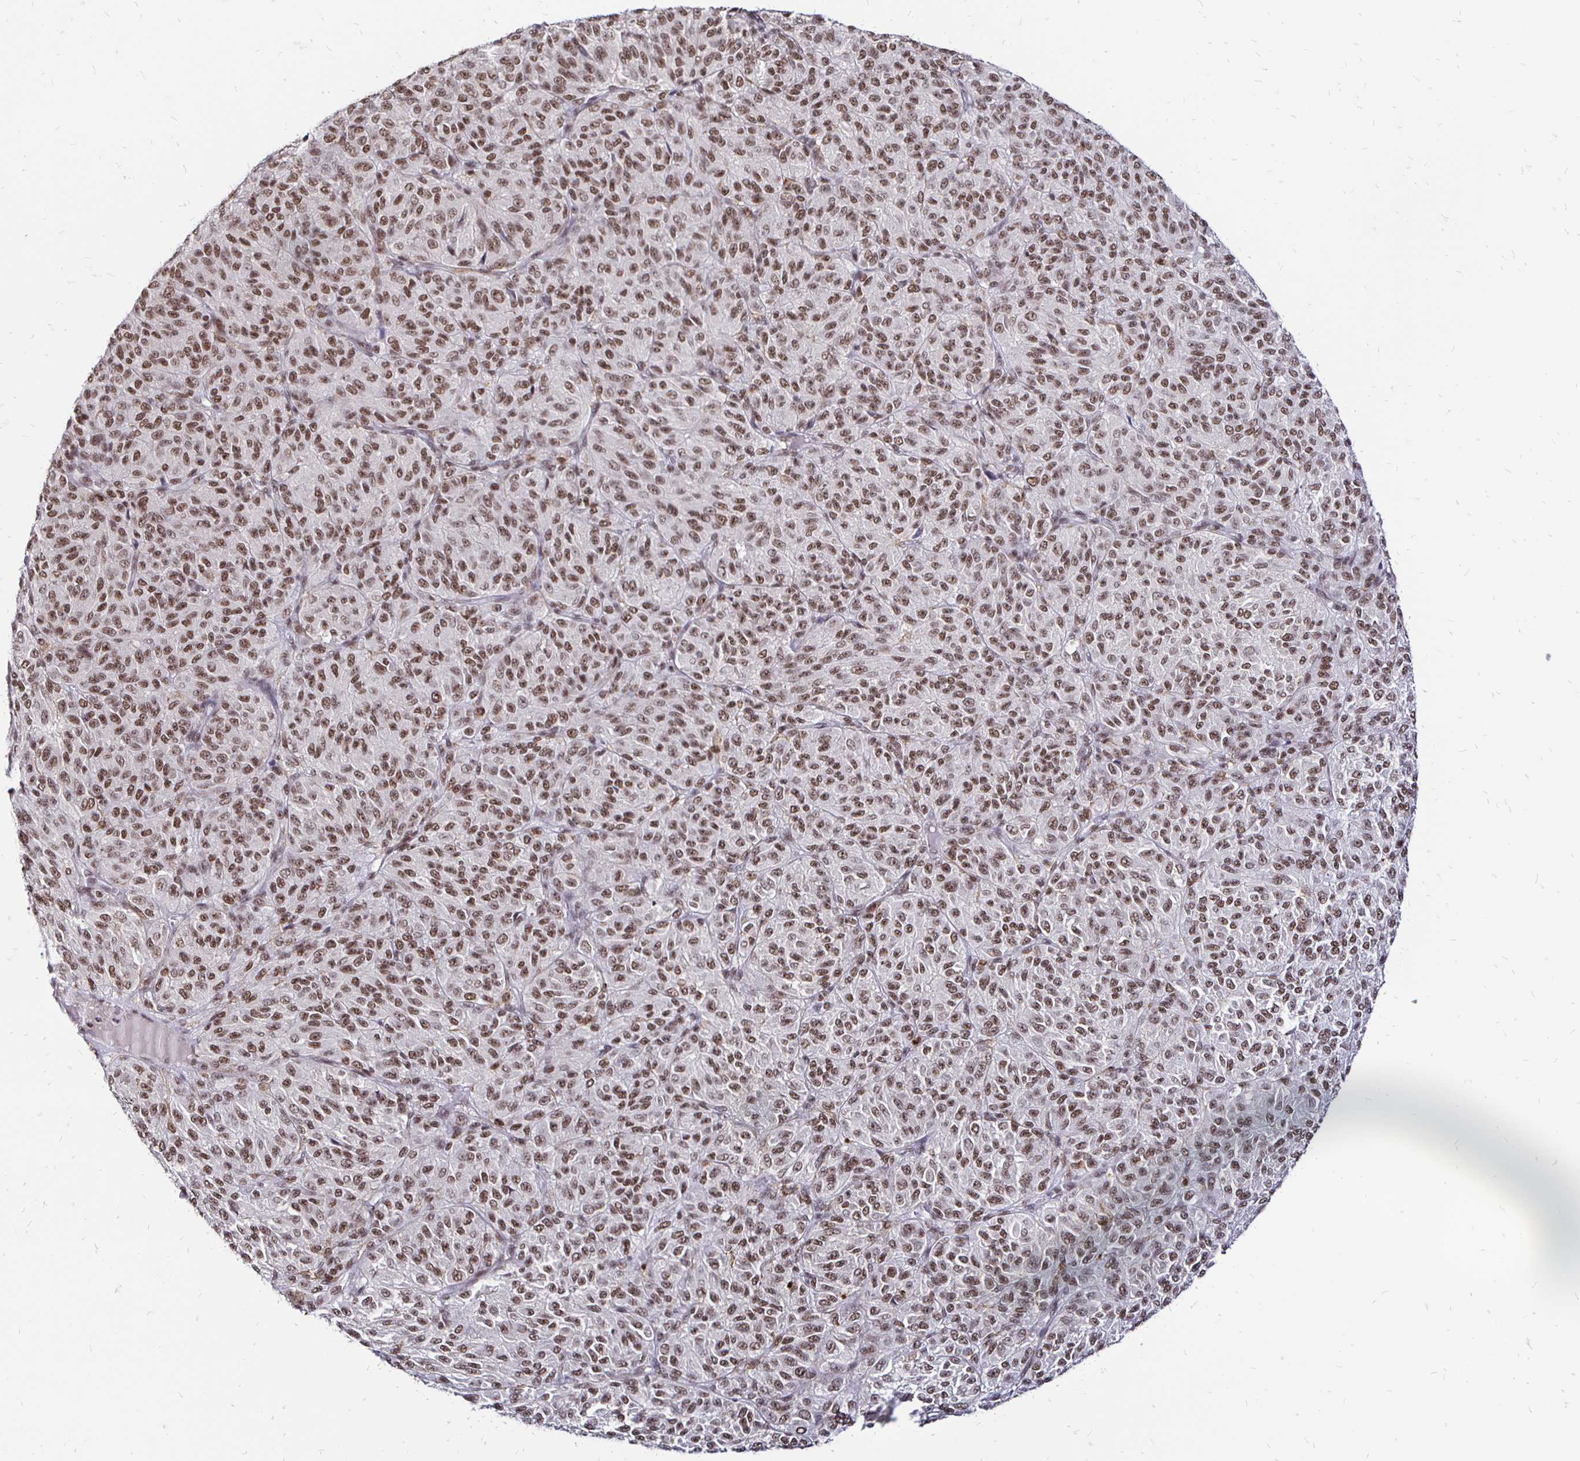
{"staining": {"intensity": "moderate", "quantity": ">75%", "location": "nuclear"}, "tissue": "melanoma", "cell_type": "Tumor cells", "image_type": "cancer", "snomed": [{"axis": "morphology", "description": "Malignant melanoma, Metastatic site"}, {"axis": "topography", "description": "Brain"}], "caption": "An image of melanoma stained for a protein exhibits moderate nuclear brown staining in tumor cells. (DAB (3,3'-diaminobenzidine) = brown stain, brightfield microscopy at high magnification).", "gene": "SIN3A", "patient": {"sex": "female", "age": 56}}